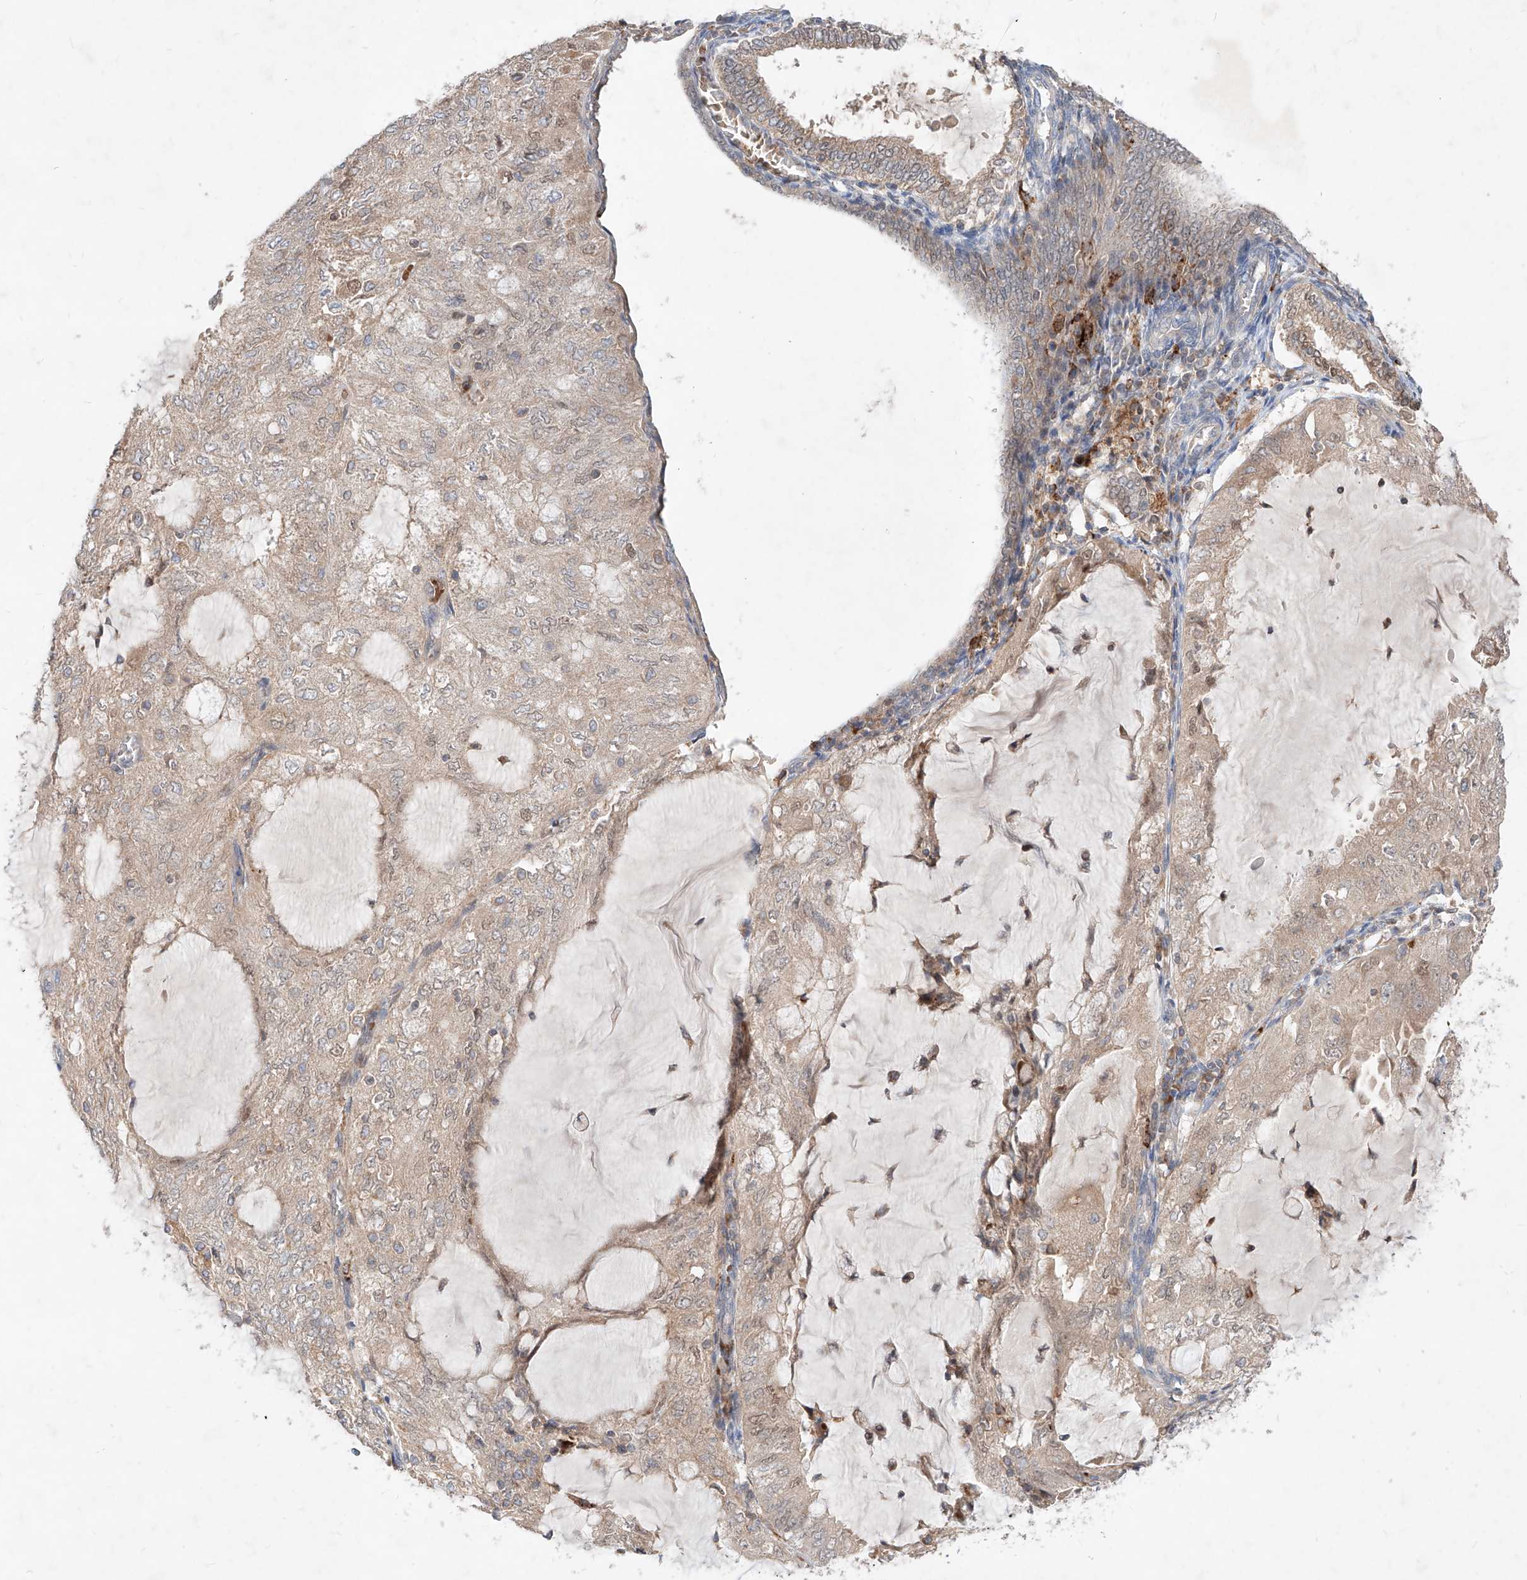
{"staining": {"intensity": "weak", "quantity": "25%-75%", "location": "cytoplasmic/membranous,nuclear"}, "tissue": "endometrial cancer", "cell_type": "Tumor cells", "image_type": "cancer", "snomed": [{"axis": "morphology", "description": "Adenocarcinoma, NOS"}, {"axis": "topography", "description": "Endometrium"}], "caption": "A photomicrograph of adenocarcinoma (endometrial) stained for a protein displays weak cytoplasmic/membranous and nuclear brown staining in tumor cells. The staining is performed using DAB brown chromogen to label protein expression. The nuclei are counter-stained blue using hematoxylin.", "gene": "TSNAX", "patient": {"sex": "female", "age": 81}}